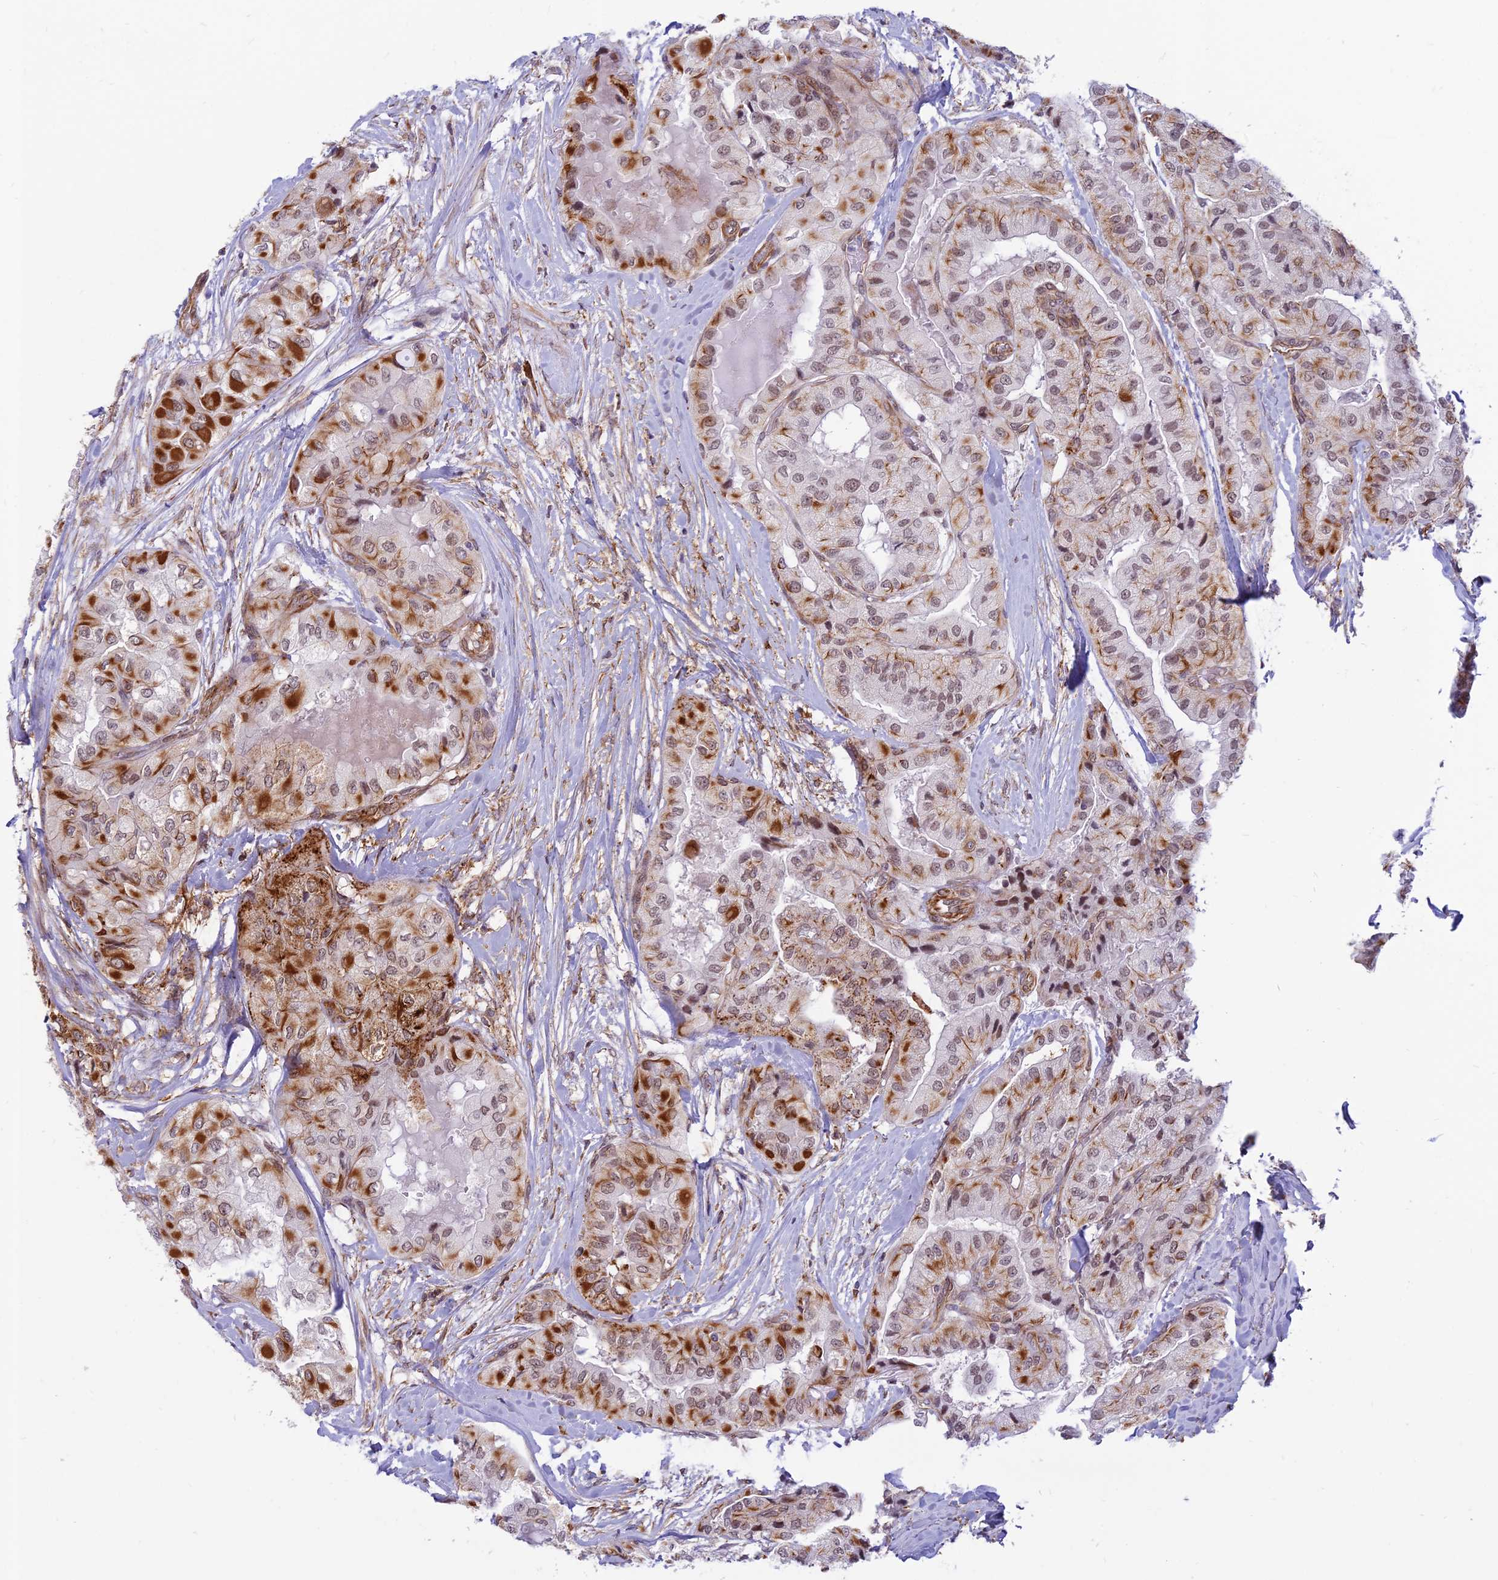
{"staining": {"intensity": "strong", "quantity": ">75%", "location": "cytoplasmic/membranous,nuclear"}, "tissue": "thyroid cancer", "cell_type": "Tumor cells", "image_type": "cancer", "snomed": [{"axis": "morphology", "description": "Papillary adenocarcinoma, NOS"}, {"axis": "topography", "description": "Thyroid gland"}], "caption": "There is high levels of strong cytoplasmic/membranous and nuclear expression in tumor cells of thyroid cancer, as demonstrated by immunohistochemical staining (brown color).", "gene": "SAPCD2", "patient": {"sex": "female", "age": 59}}